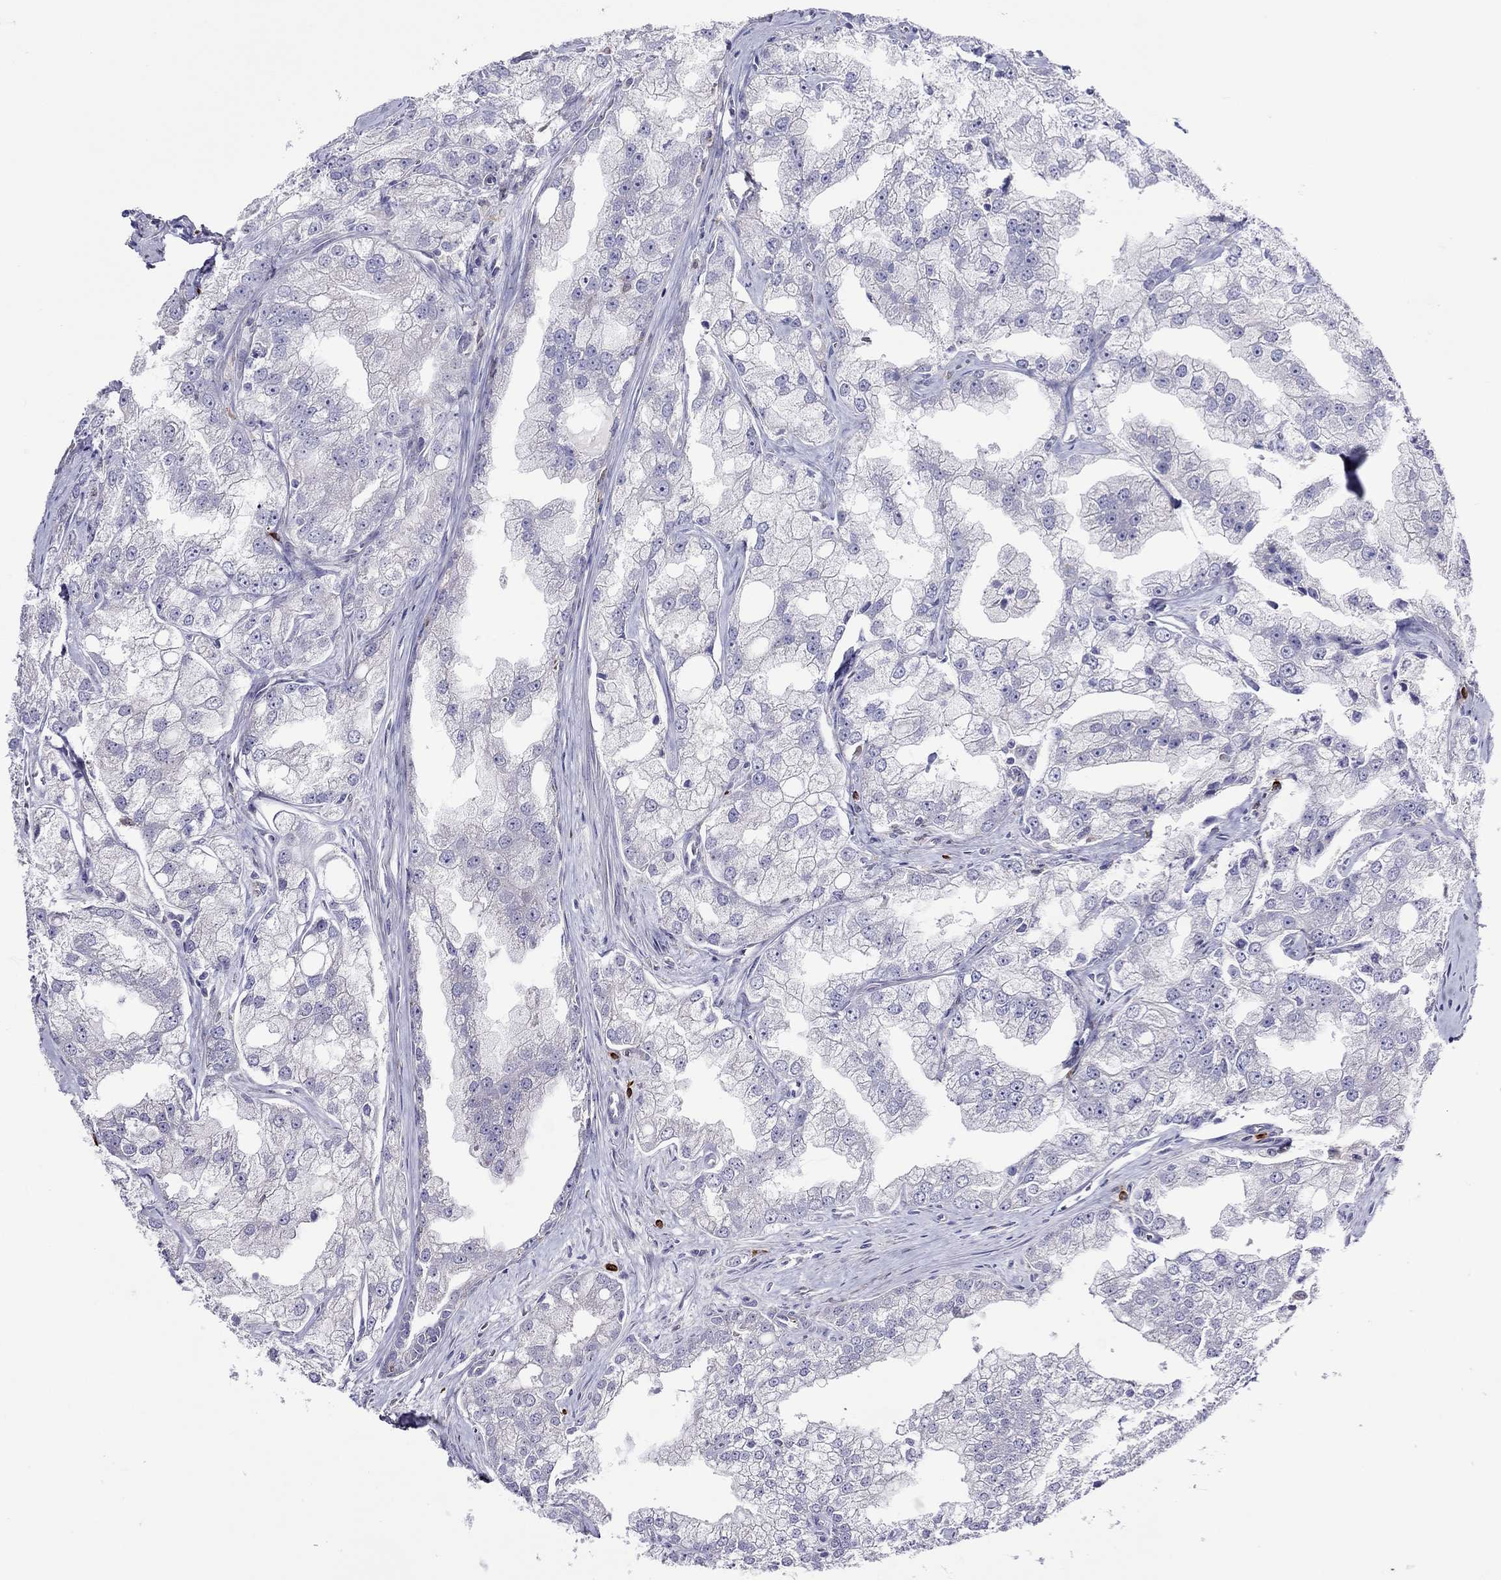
{"staining": {"intensity": "negative", "quantity": "none", "location": "none"}, "tissue": "prostate cancer", "cell_type": "Tumor cells", "image_type": "cancer", "snomed": [{"axis": "morphology", "description": "Adenocarcinoma, NOS"}, {"axis": "topography", "description": "Prostate"}], "caption": "A high-resolution image shows immunohistochemistry (IHC) staining of prostate adenocarcinoma, which reveals no significant staining in tumor cells. (Immunohistochemistry (ihc), brightfield microscopy, high magnification).", "gene": "ADORA2A", "patient": {"sex": "male", "age": 70}}